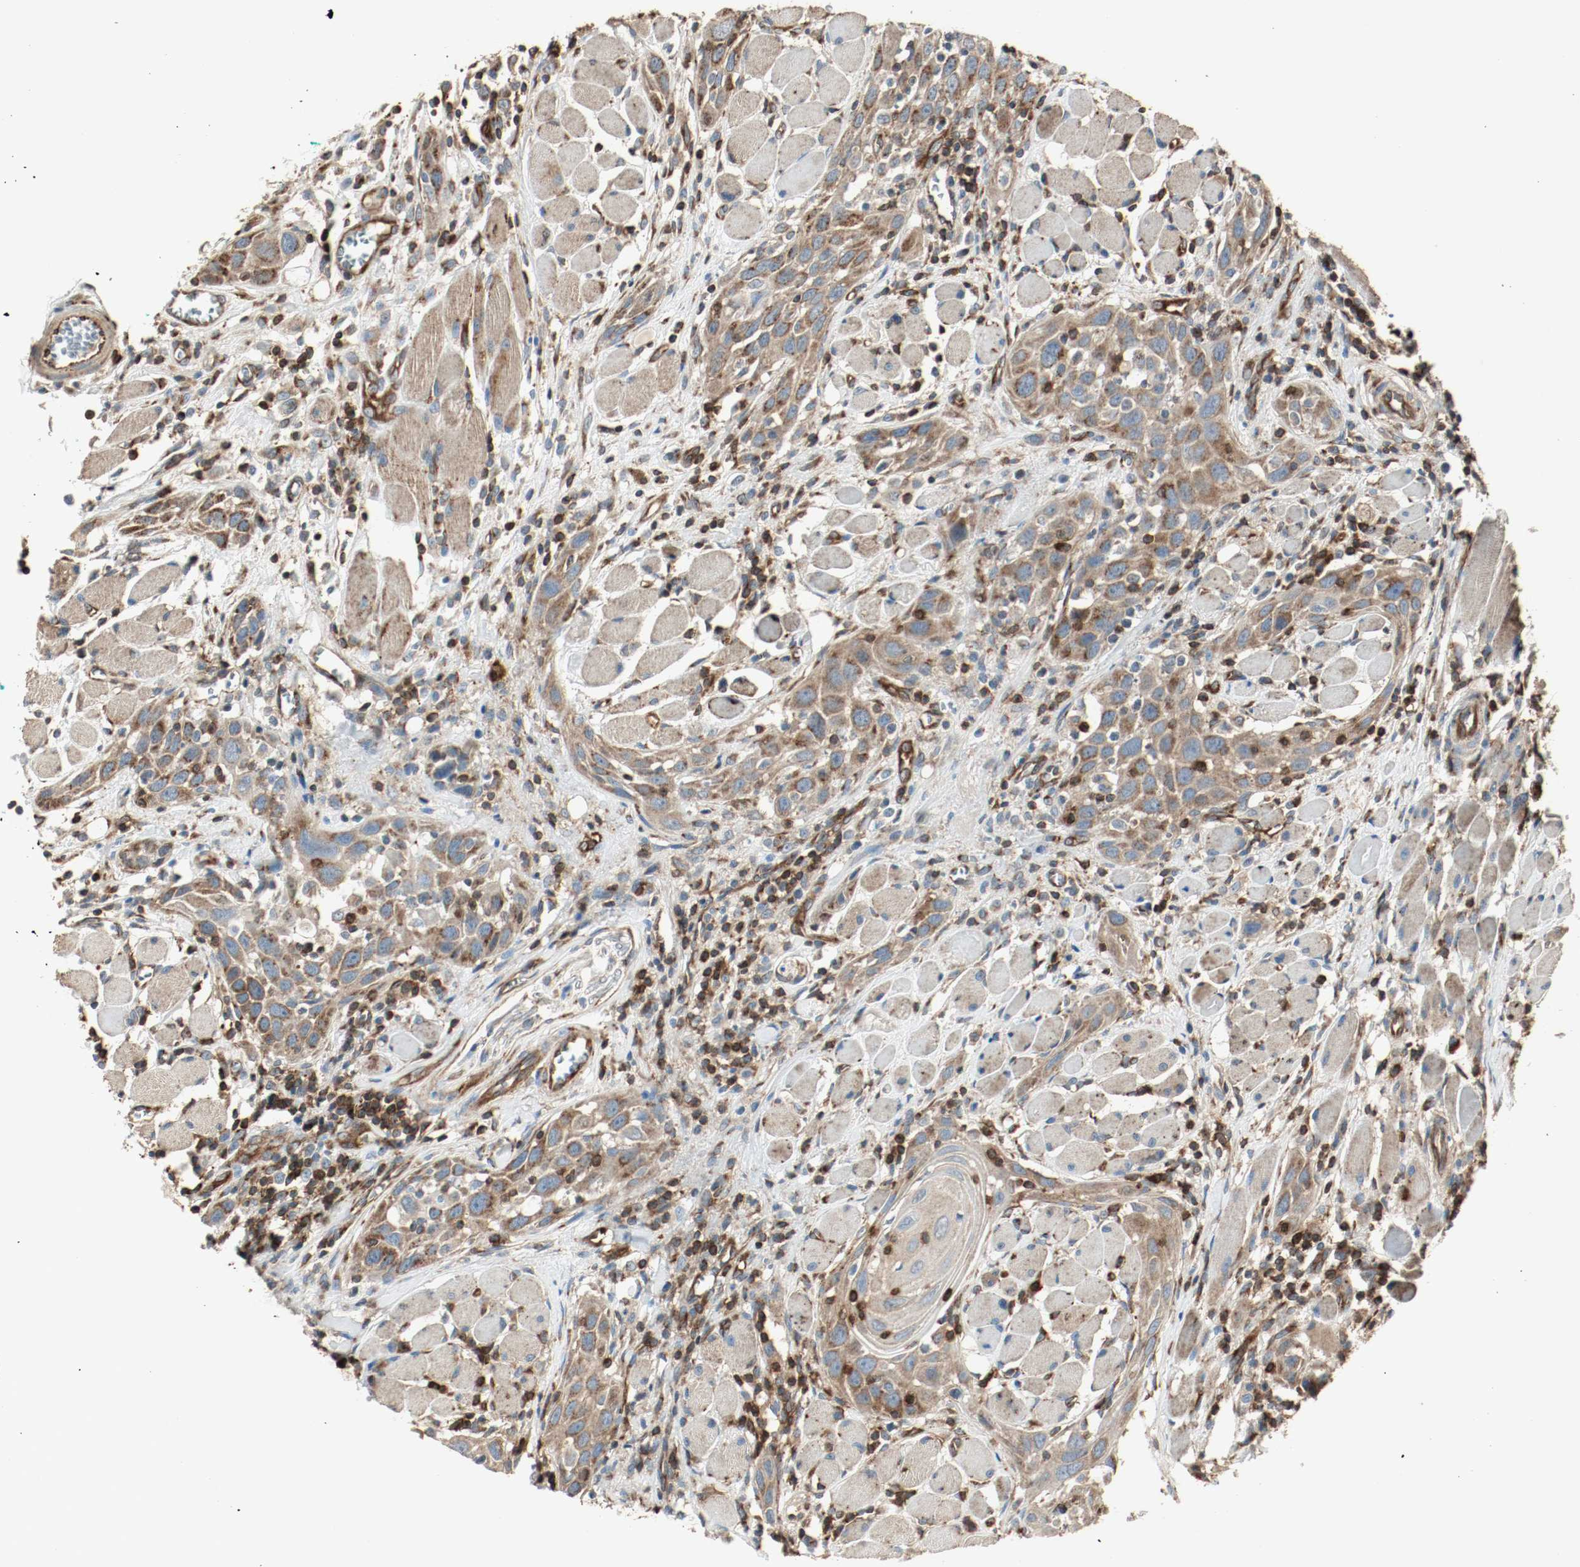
{"staining": {"intensity": "strong", "quantity": ">75%", "location": "cytoplasmic/membranous"}, "tissue": "head and neck cancer", "cell_type": "Tumor cells", "image_type": "cancer", "snomed": [{"axis": "morphology", "description": "Squamous cell carcinoma, NOS"}, {"axis": "topography", "description": "Oral tissue"}, {"axis": "topography", "description": "Head-Neck"}], "caption": "This image reveals head and neck cancer (squamous cell carcinoma) stained with immunohistochemistry (IHC) to label a protein in brown. The cytoplasmic/membranous of tumor cells show strong positivity for the protein. Nuclei are counter-stained blue.", "gene": "PLCG1", "patient": {"sex": "female", "age": 50}}